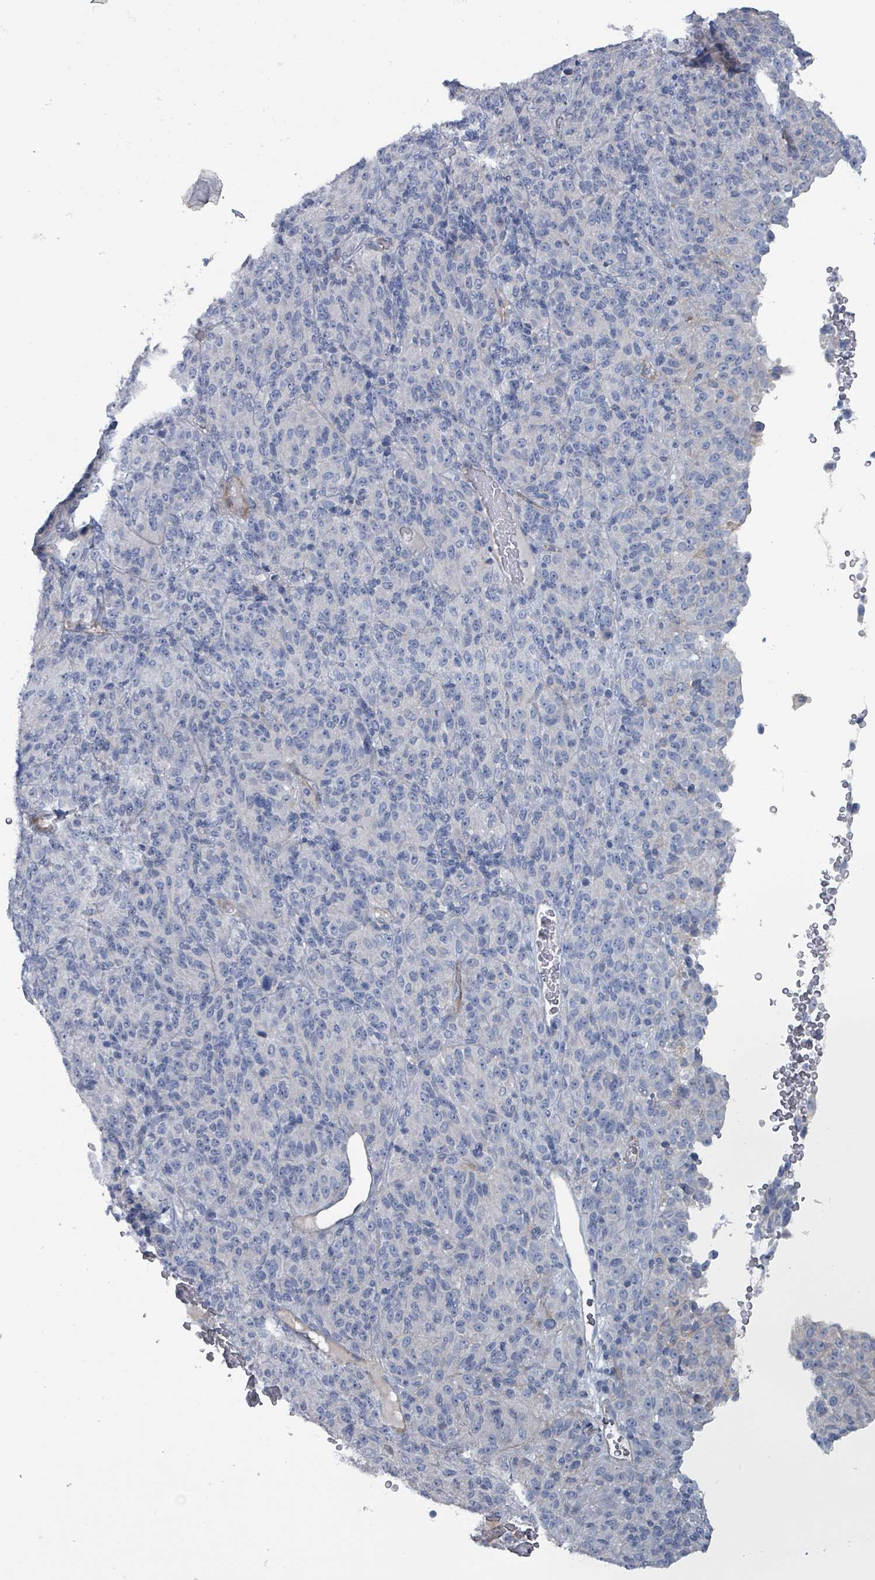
{"staining": {"intensity": "negative", "quantity": "none", "location": "none"}, "tissue": "melanoma", "cell_type": "Tumor cells", "image_type": "cancer", "snomed": [{"axis": "morphology", "description": "Malignant melanoma, Metastatic site"}, {"axis": "topography", "description": "Brain"}], "caption": "Tumor cells are negative for brown protein staining in melanoma.", "gene": "TAAR5", "patient": {"sex": "female", "age": 56}}